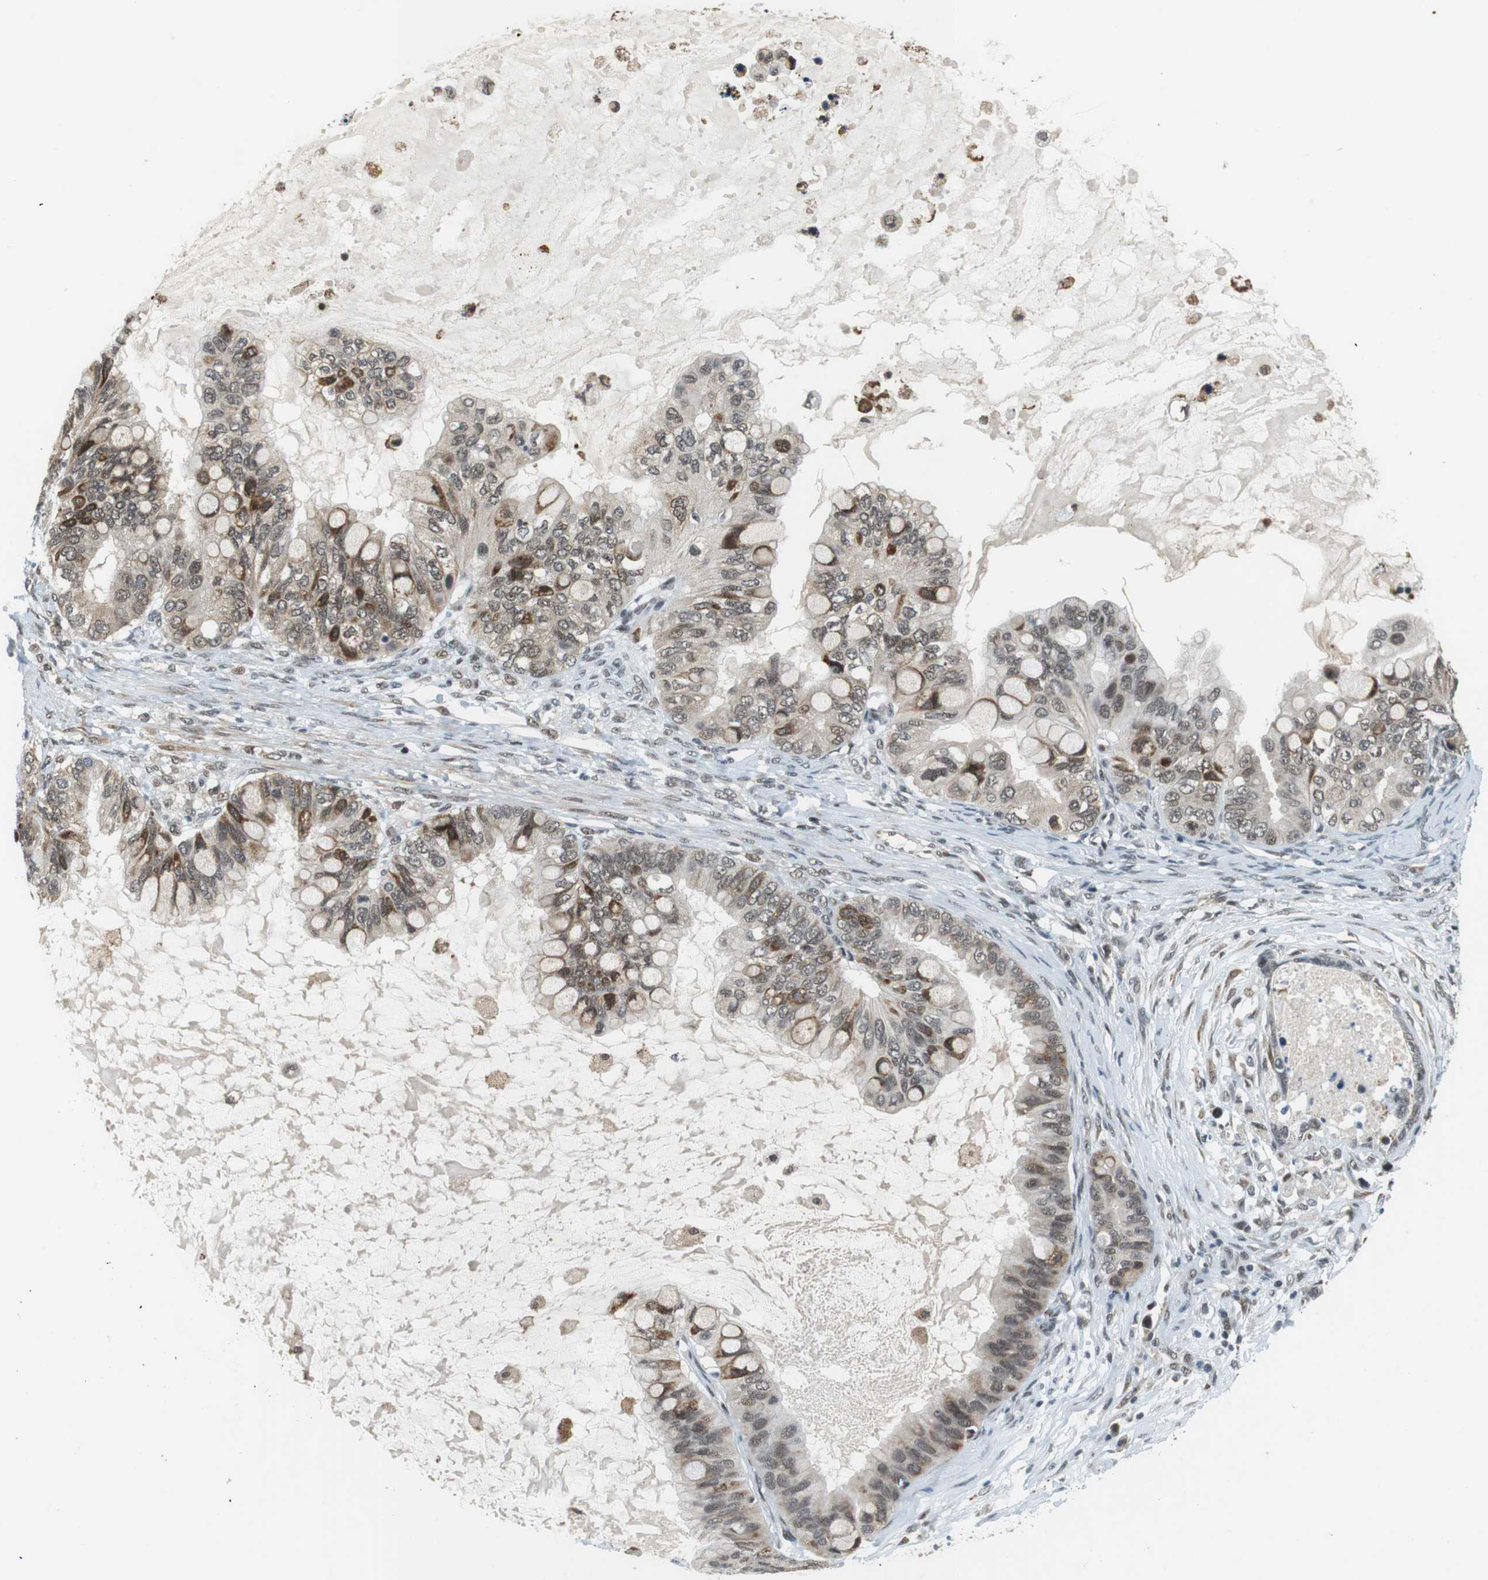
{"staining": {"intensity": "moderate", "quantity": "25%-75%", "location": "nuclear"}, "tissue": "ovarian cancer", "cell_type": "Tumor cells", "image_type": "cancer", "snomed": [{"axis": "morphology", "description": "Cystadenocarcinoma, mucinous, NOS"}, {"axis": "topography", "description": "Ovary"}], "caption": "This image displays mucinous cystadenocarcinoma (ovarian) stained with IHC to label a protein in brown. The nuclear of tumor cells show moderate positivity for the protein. Nuclei are counter-stained blue.", "gene": "RNF38", "patient": {"sex": "female", "age": 80}}